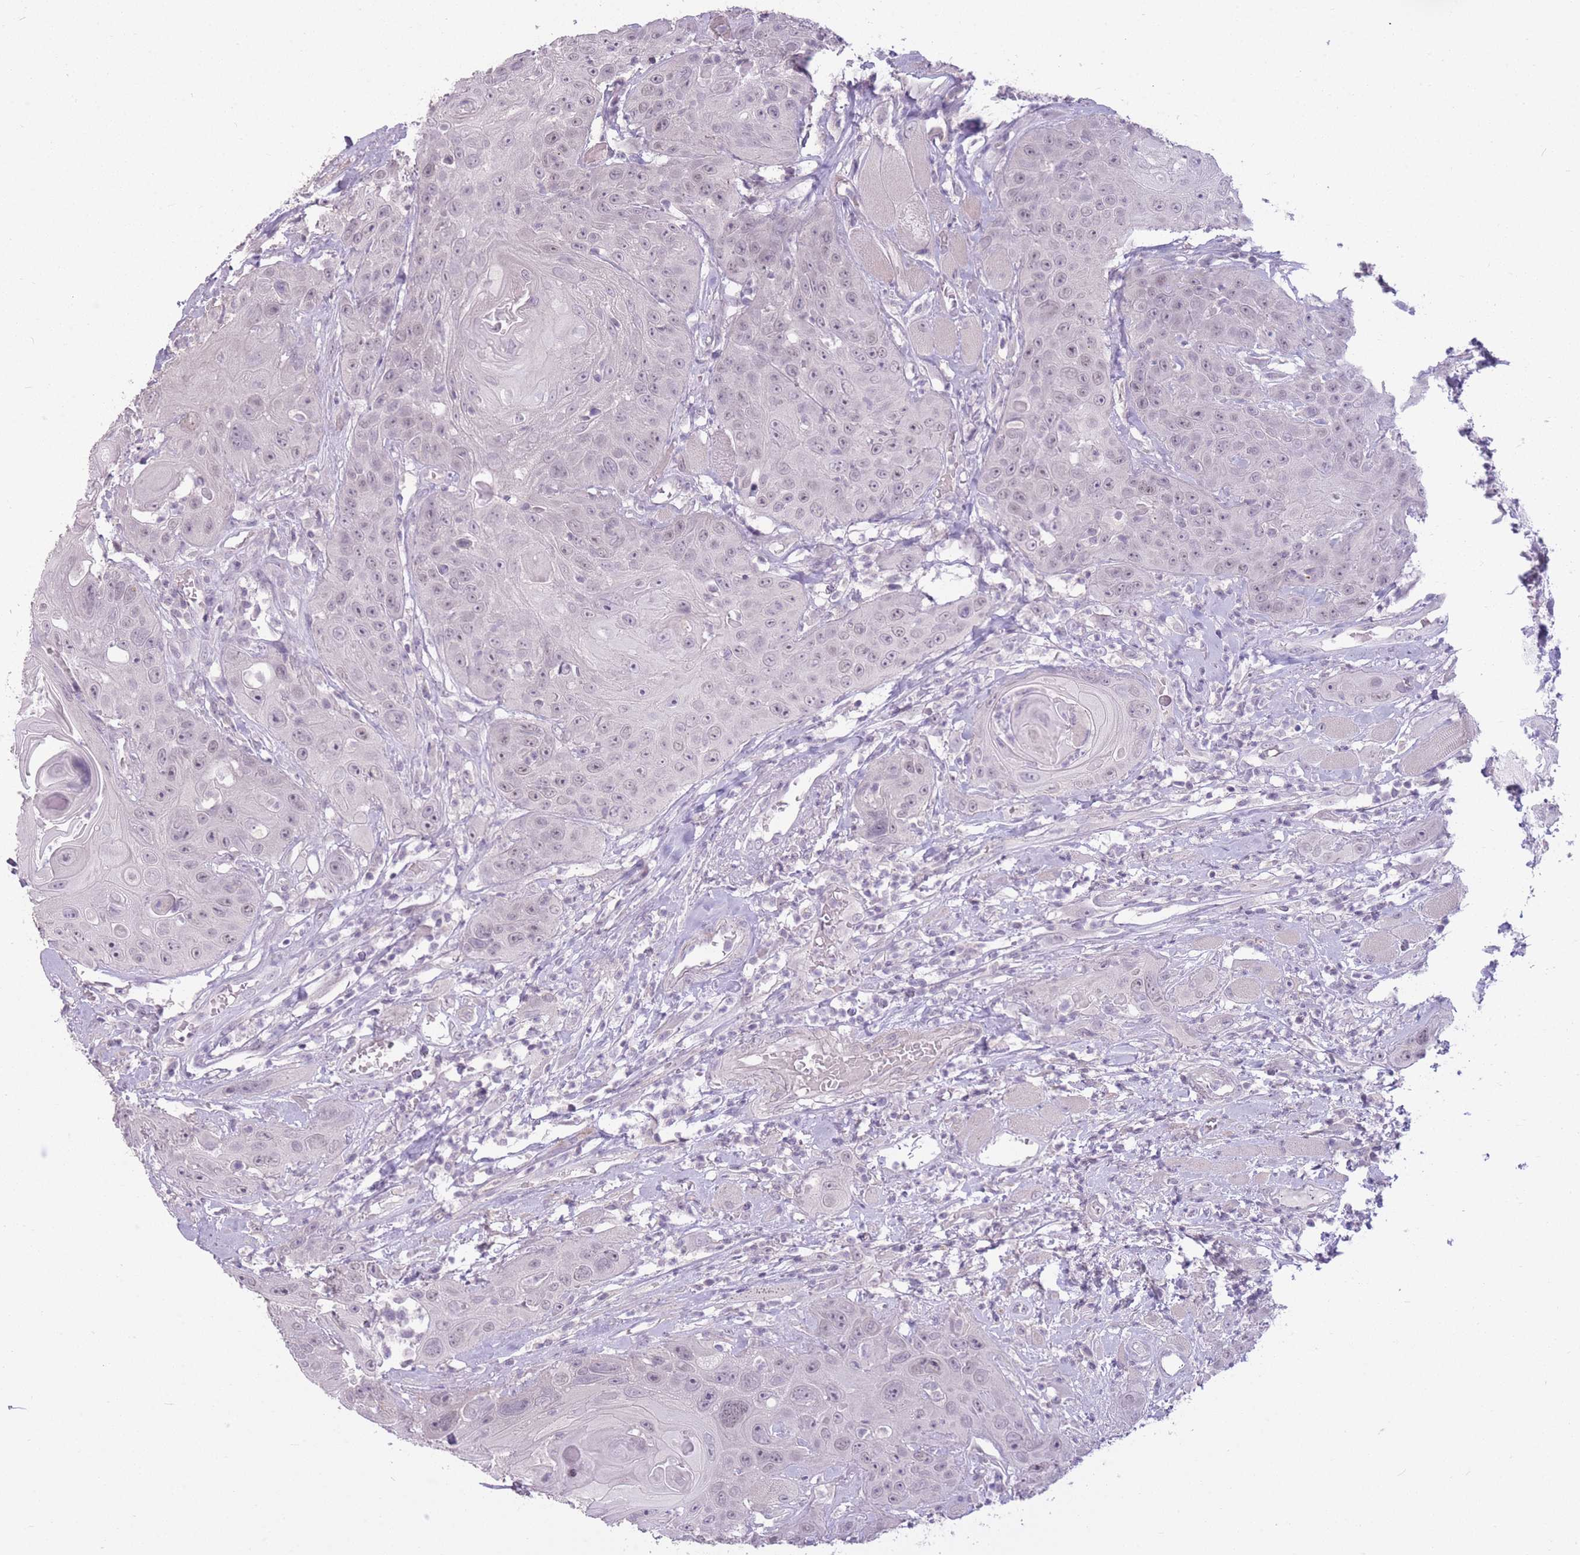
{"staining": {"intensity": "negative", "quantity": "none", "location": "none"}, "tissue": "head and neck cancer", "cell_type": "Tumor cells", "image_type": "cancer", "snomed": [{"axis": "morphology", "description": "Squamous cell carcinoma, NOS"}, {"axis": "topography", "description": "Head-Neck"}], "caption": "The histopathology image shows no significant staining in tumor cells of head and neck squamous cell carcinoma.", "gene": "ZBTB24", "patient": {"sex": "female", "age": 59}}